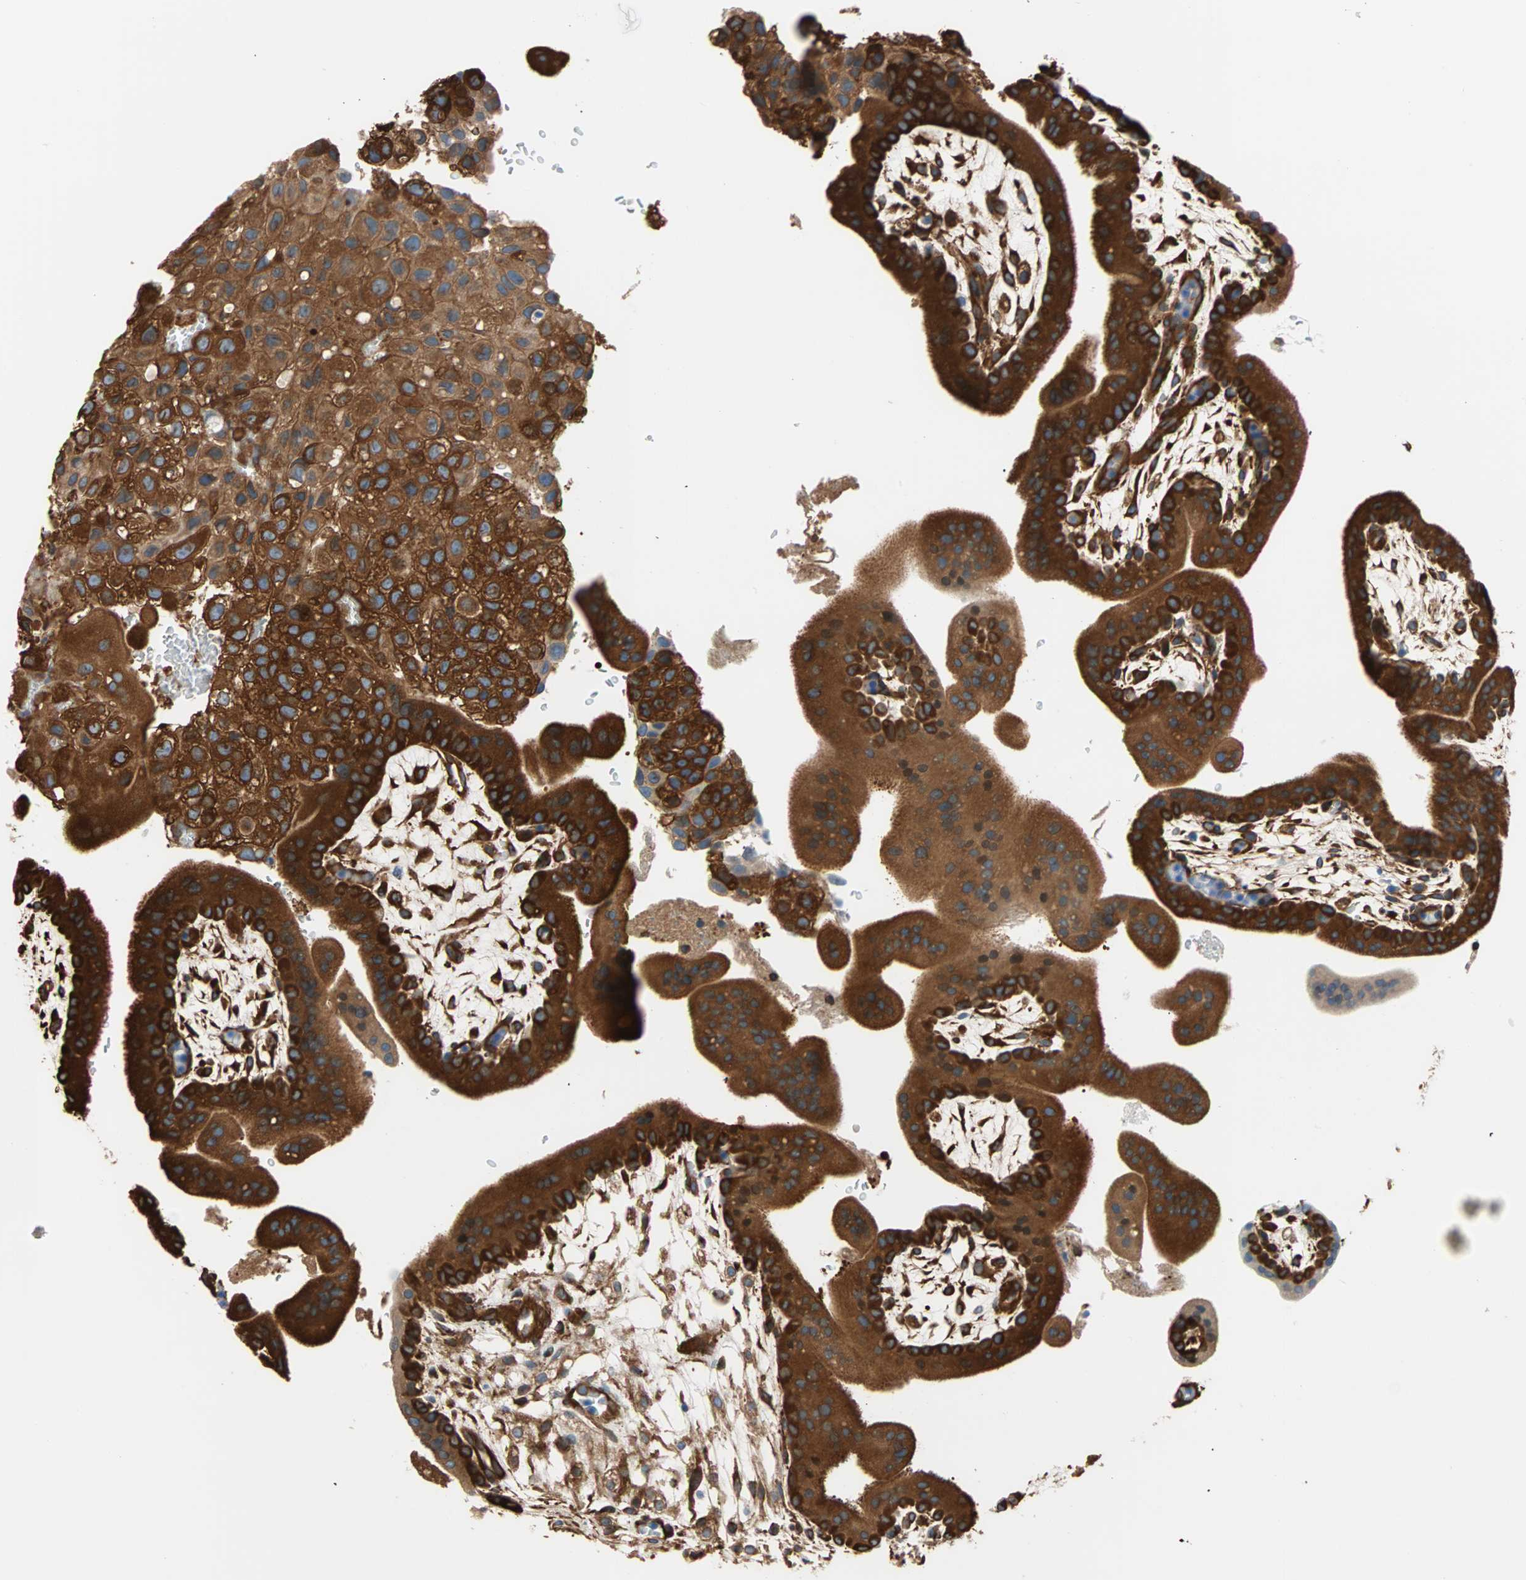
{"staining": {"intensity": "weak", "quantity": ">75%", "location": "cytoplasmic/membranous"}, "tissue": "placenta", "cell_type": "Decidual cells", "image_type": "normal", "snomed": [{"axis": "morphology", "description": "Normal tissue, NOS"}, {"axis": "topography", "description": "Placenta"}], "caption": "The photomicrograph exhibits staining of normal placenta, revealing weak cytoplasmic/membranous protein staining (brown color) within decidual cells.", "gene": "EEF2", "patient": {"sex": "female", "age": 35}}